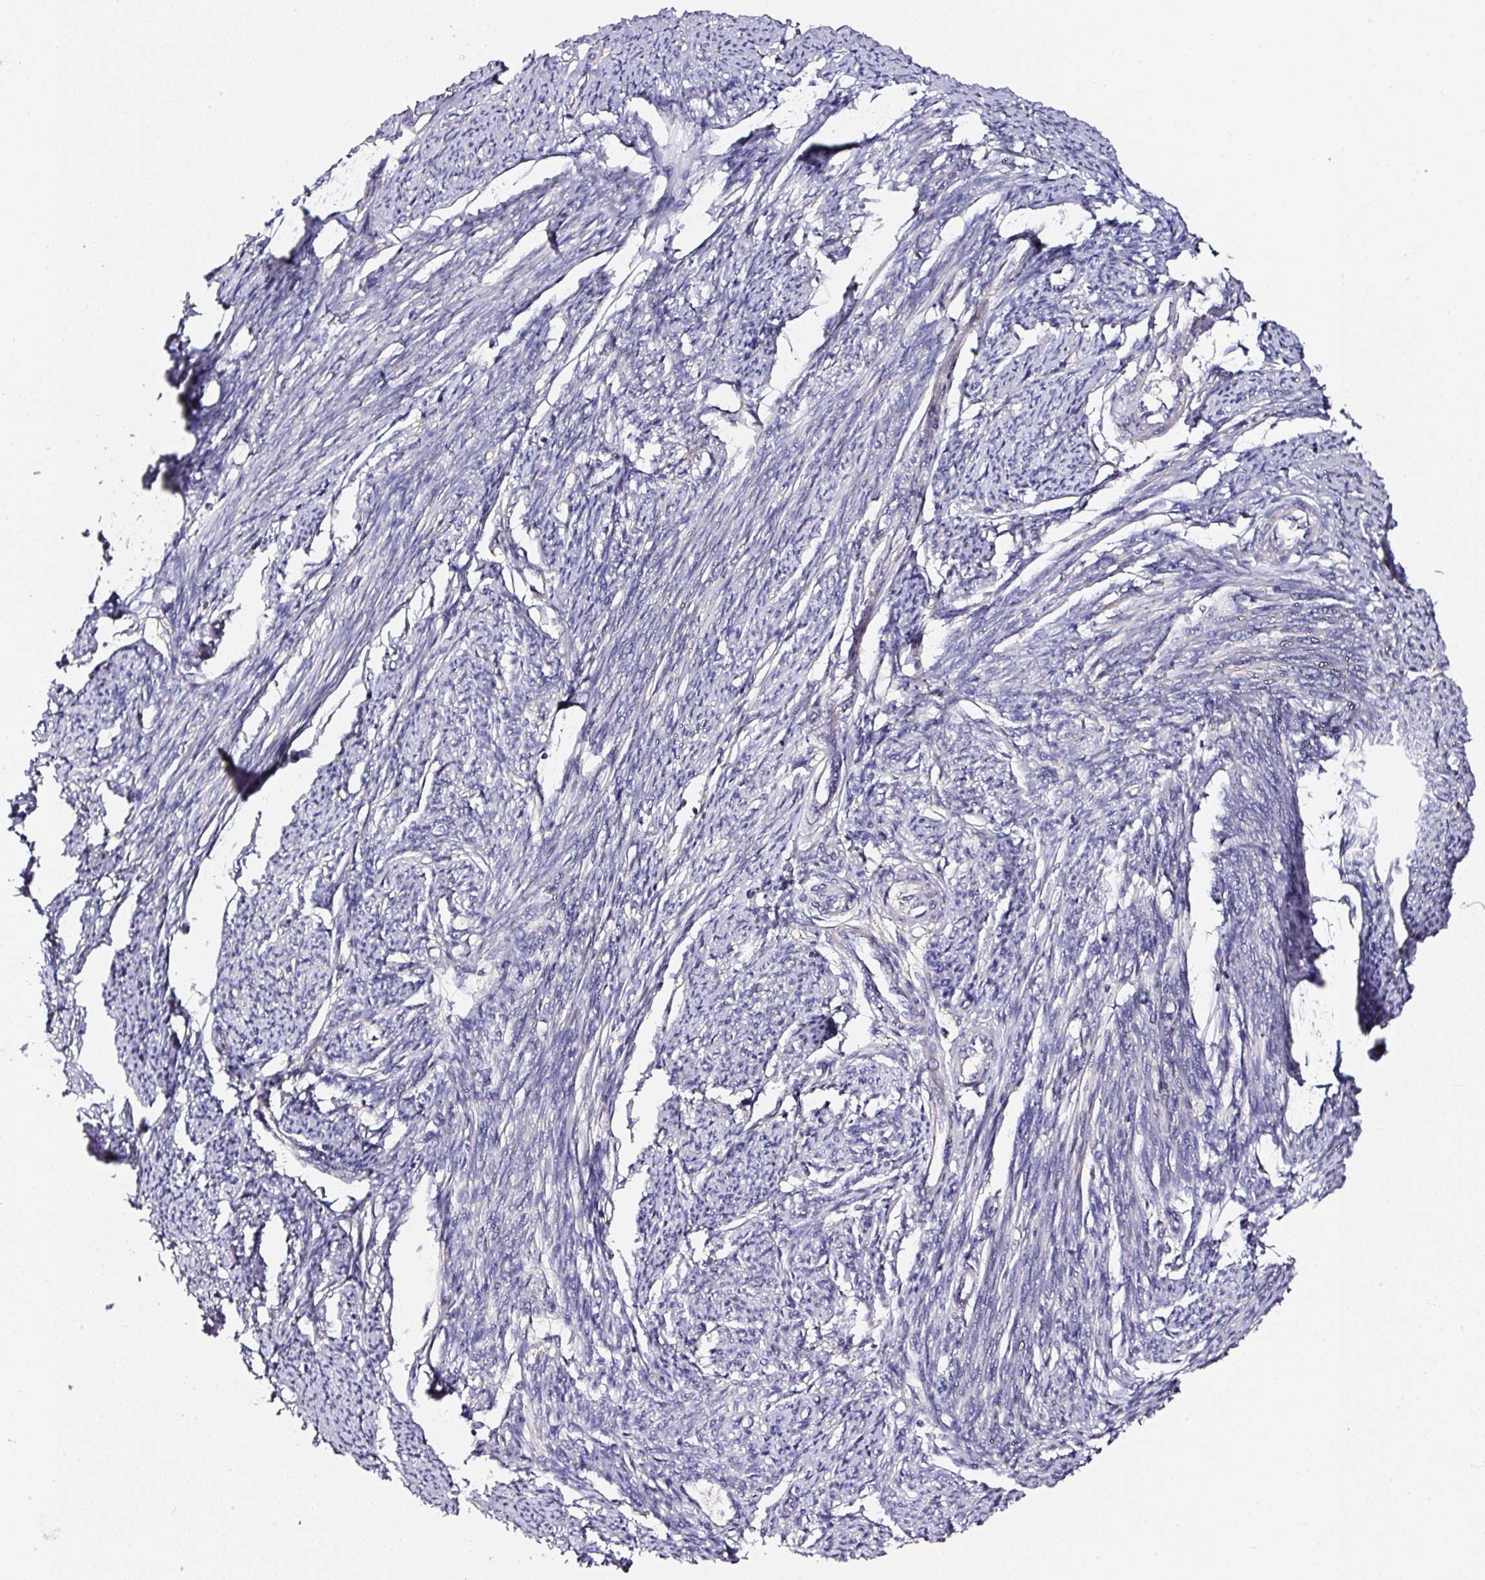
{"staining": {"intensity": "weak", "quantity": "<25%", "location": "cytoplasmic/membranous"}, "tissue": "smooth muscle", "cell_type": "Smooth muscle cells", "image_type": "normal", "snomed": [{"axis": "morphology", "description": "Normal tissue, NOS"}, {"axis": "topography", "description": "Smooth muscle"}, {"axis": "topography", "description": "Uterus"}], "caption": "IHC micrograph of unremarkable human smooth muscle stained for a protein (brown), which shows no staining in smooth muscle cells.", "gene": "CD47", "patient": {"sex": "female", "age": 59}}